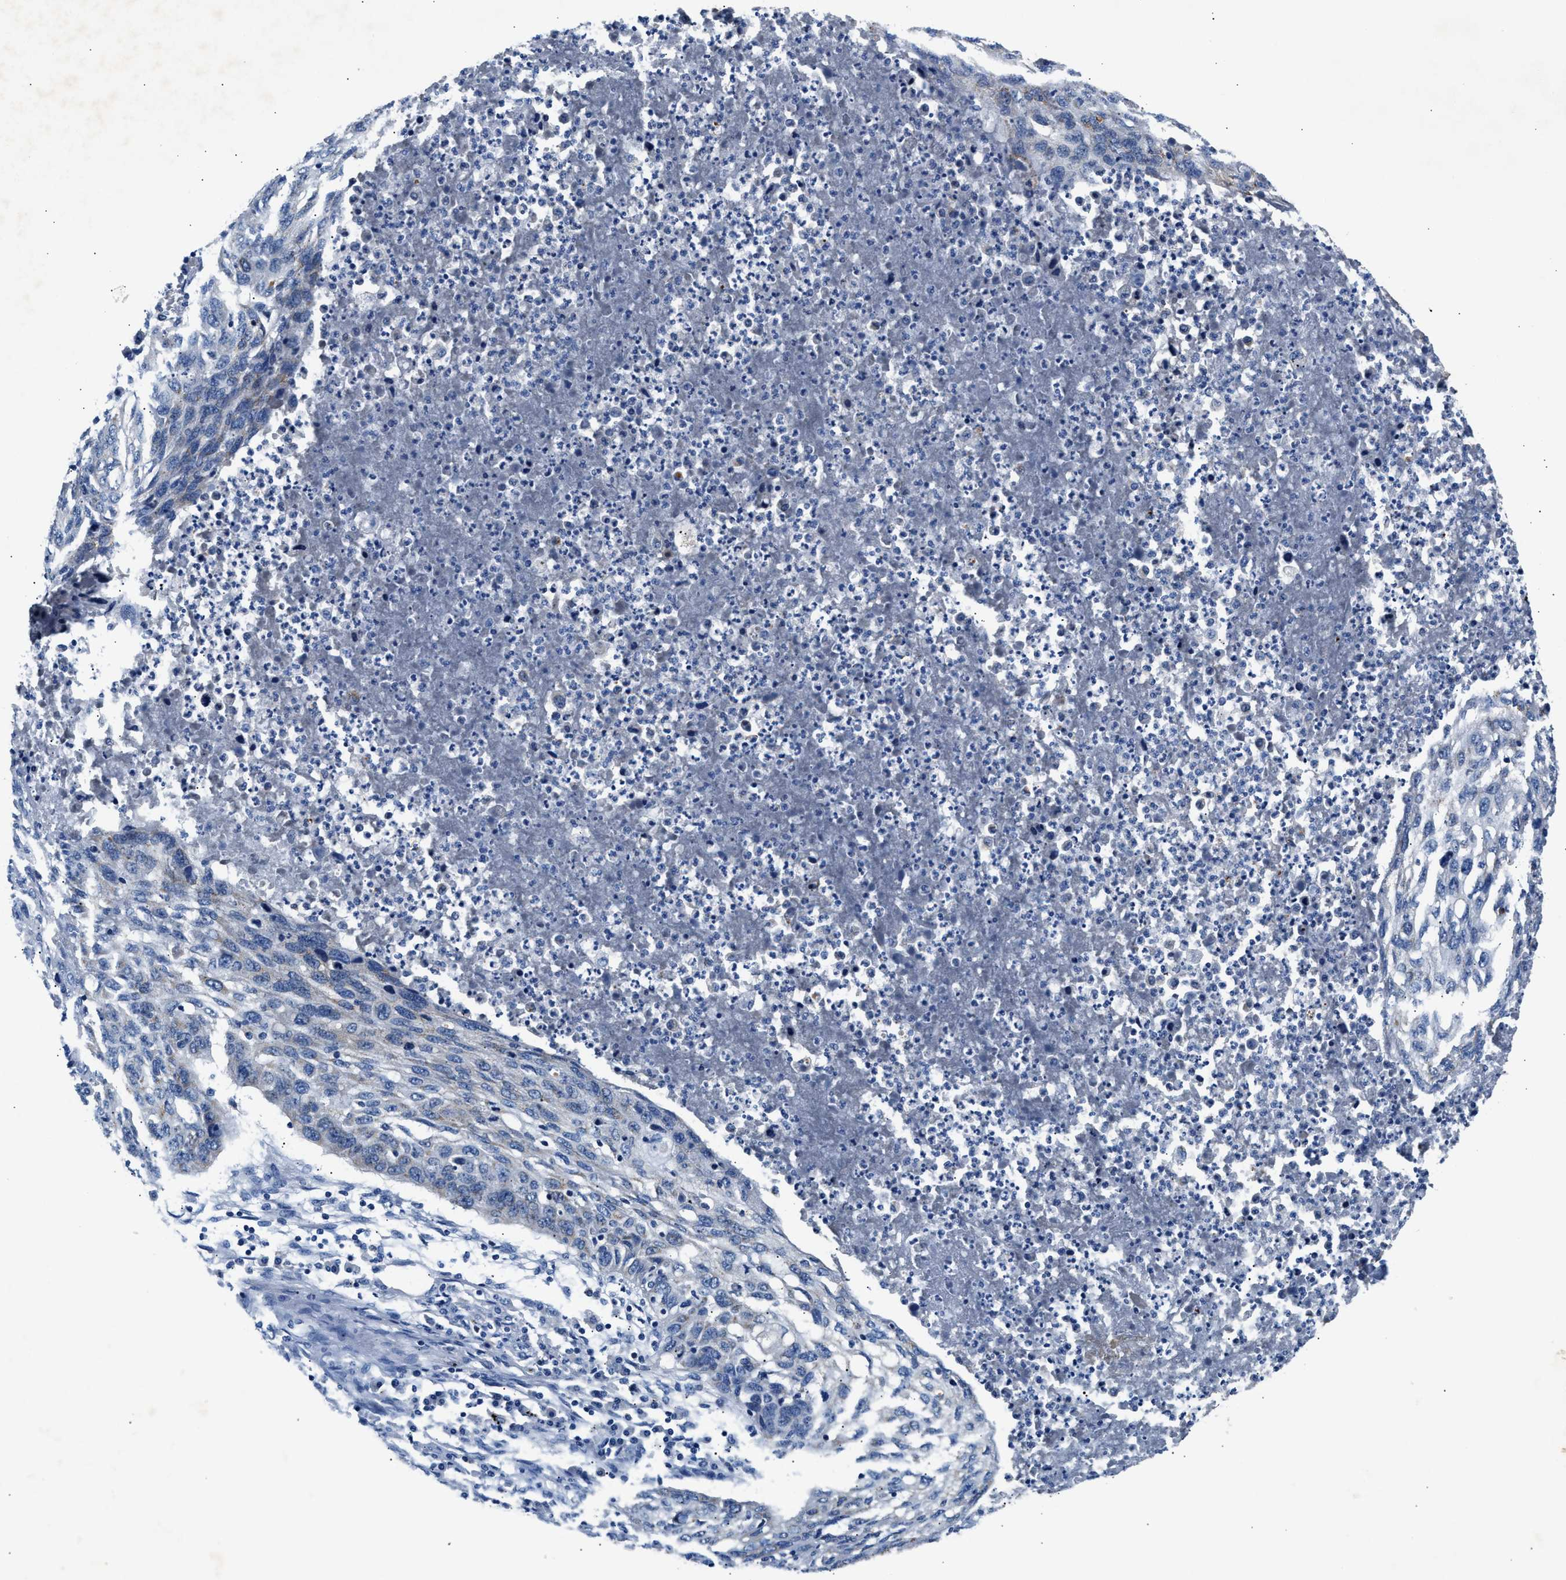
{"staining": {"intensity": "negative", "quantity": "none", "location": "none"}, "tissue": "lung cancer", "cell_type": "Tumor cells", "image_type": "cancer", "snomed": [{"axis": "morphology", "description": "Squamous cell carcinoma, NOS"}, {"axis": "topography", "description": "Lung"}], "caption": "An IHC photomicrograph of lung cancer (squamous cell carcinoma) is shown. There is no staining in tumor cells of lung cancer (squamous cell carcinoma).", "gene": "TUT7", "patient": {"sex": "female", "age": 63}}